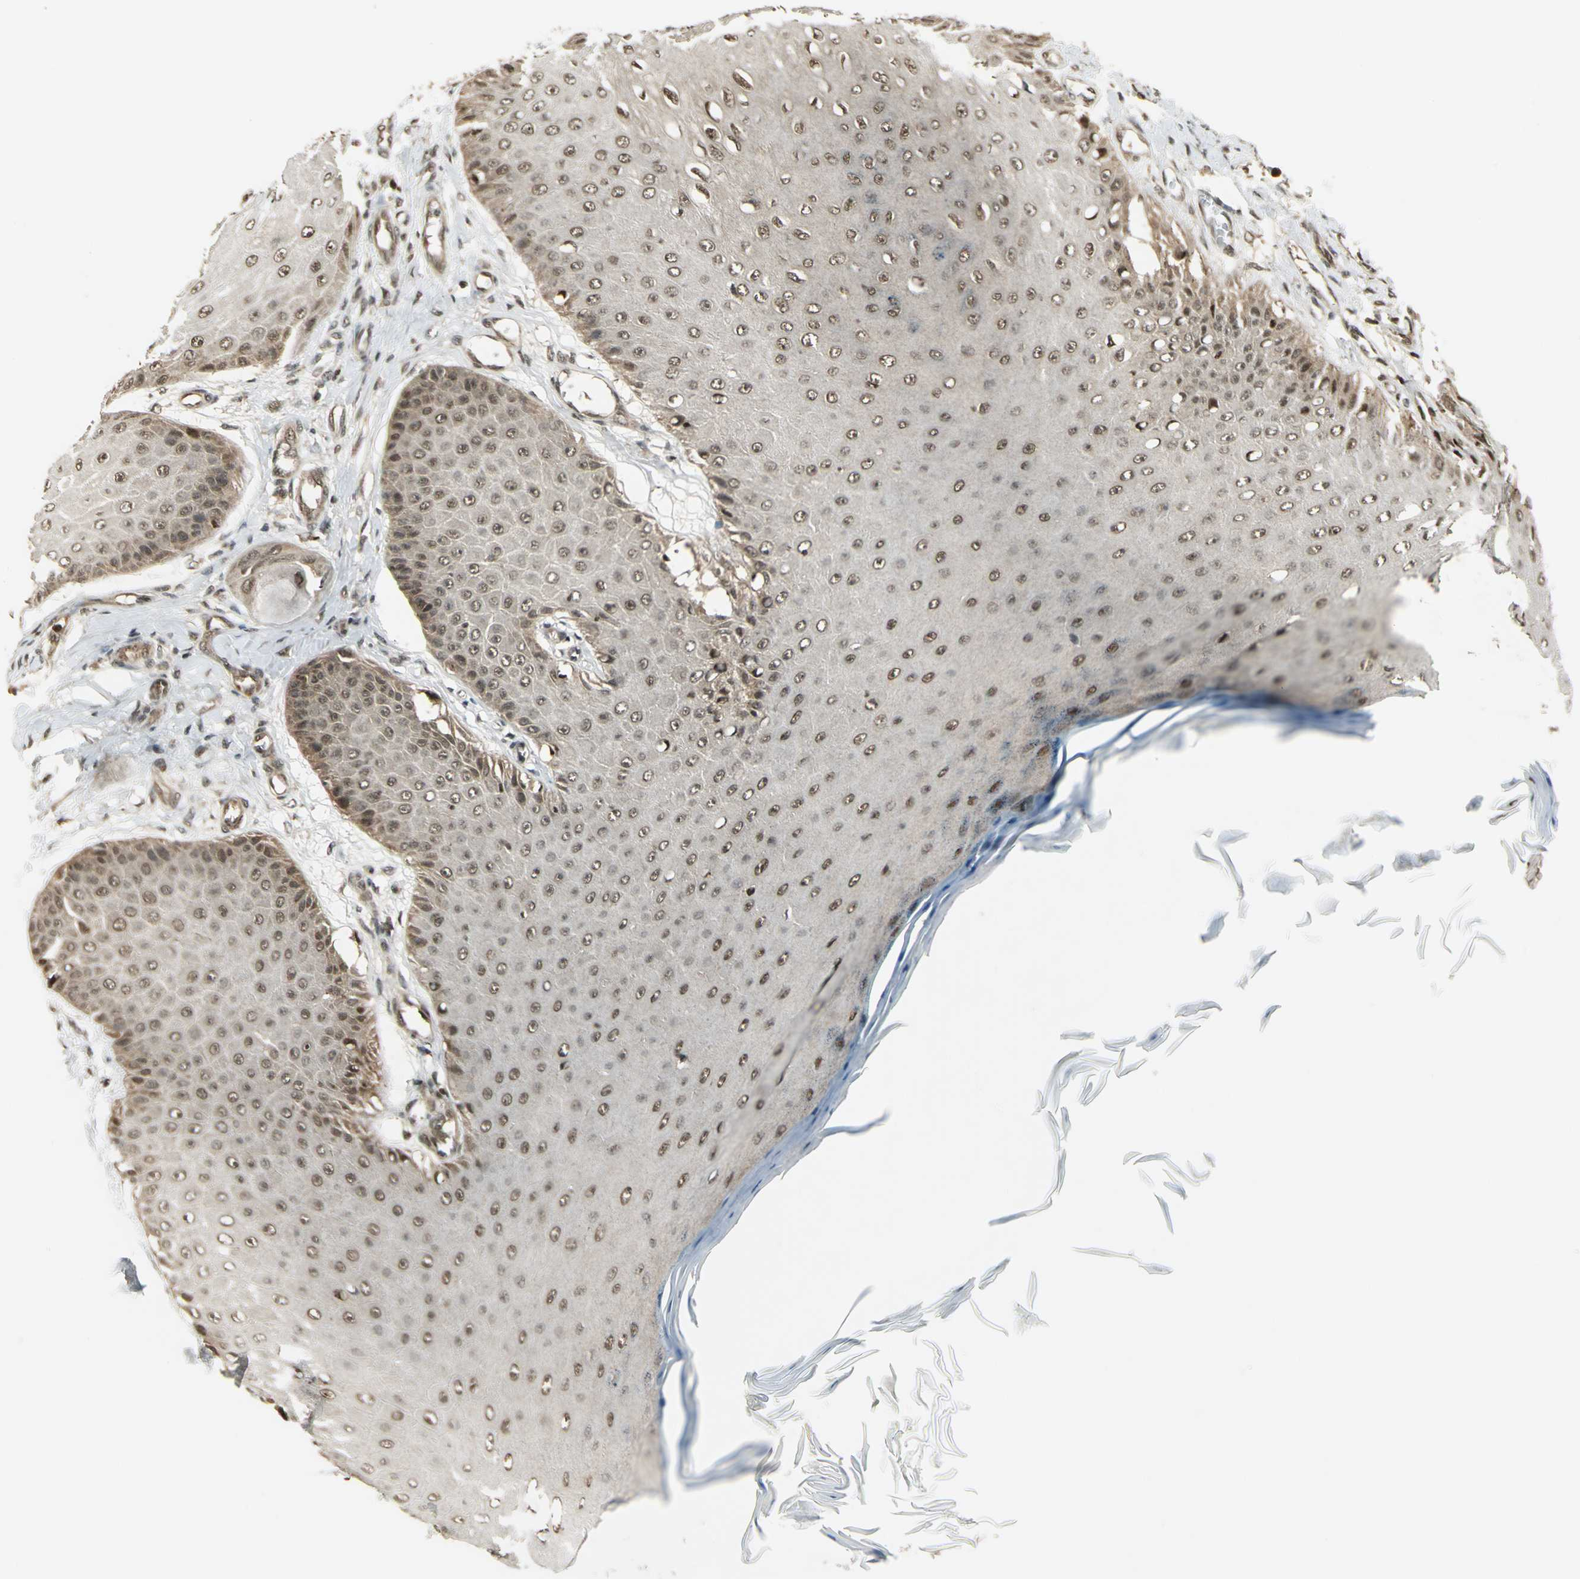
{"staining": {"intensity": "moderate", "quantity": ">75%", "location": "cytoplasmic/membranous,nuclear"}, "tissue": "skin cancer", "cell_type": "Tumor cells", "image_type": "cancer", "snomed": [{"axis": "morphology", "description": "Squamous cell carcinoma, NOS"}, {"axis": "topography", "description": "Skin"}], "caption": "This is a photomicrograph of immunohistochemistry staining of skin squamous cell carcinoma, which shows moderate positivity in the cytoplasmic/membranous and nuclear of tumor cells.", "gene": "PSMC3", "patient": {"sex": "female", "age": 40}}